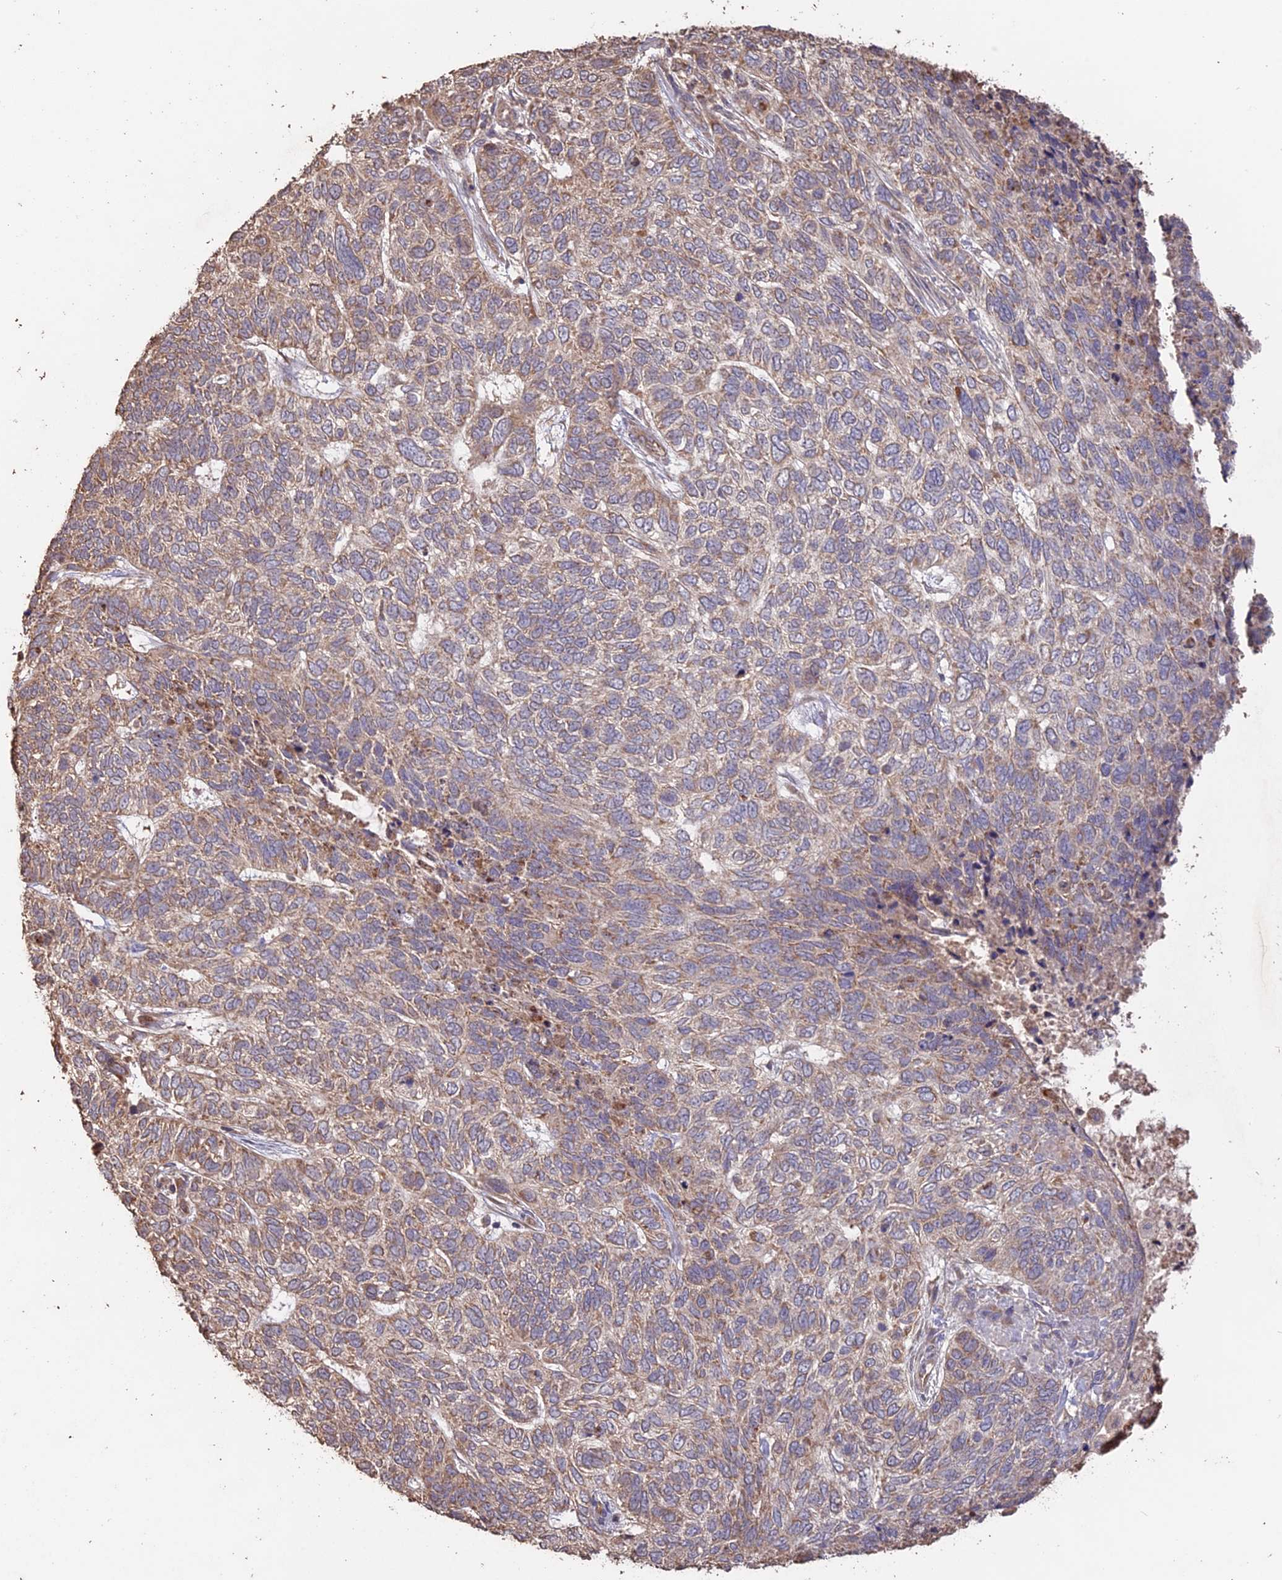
{"staining": {"intensity": "weak", "quantity": ">75%", "location": "cytoplasmic/membranous"}, "tissue": "skin cancer", "cell_type": "Tumor cells", "image_type": "cancer", "snomed": [{"axis": "morphology", "description": "Basal cell carcinoma"}, {"axis": "topography", "description": "Skin"}], "caption": "A micrograph showing weak cytoplasmic/membranous expression in approximately >75% of tumor cells in basal cell carcinoma (skin), as visualized by brown immunohistochemical staining.", "gene": "LAYN", "patient": {"sex": "female", "age": 65}}